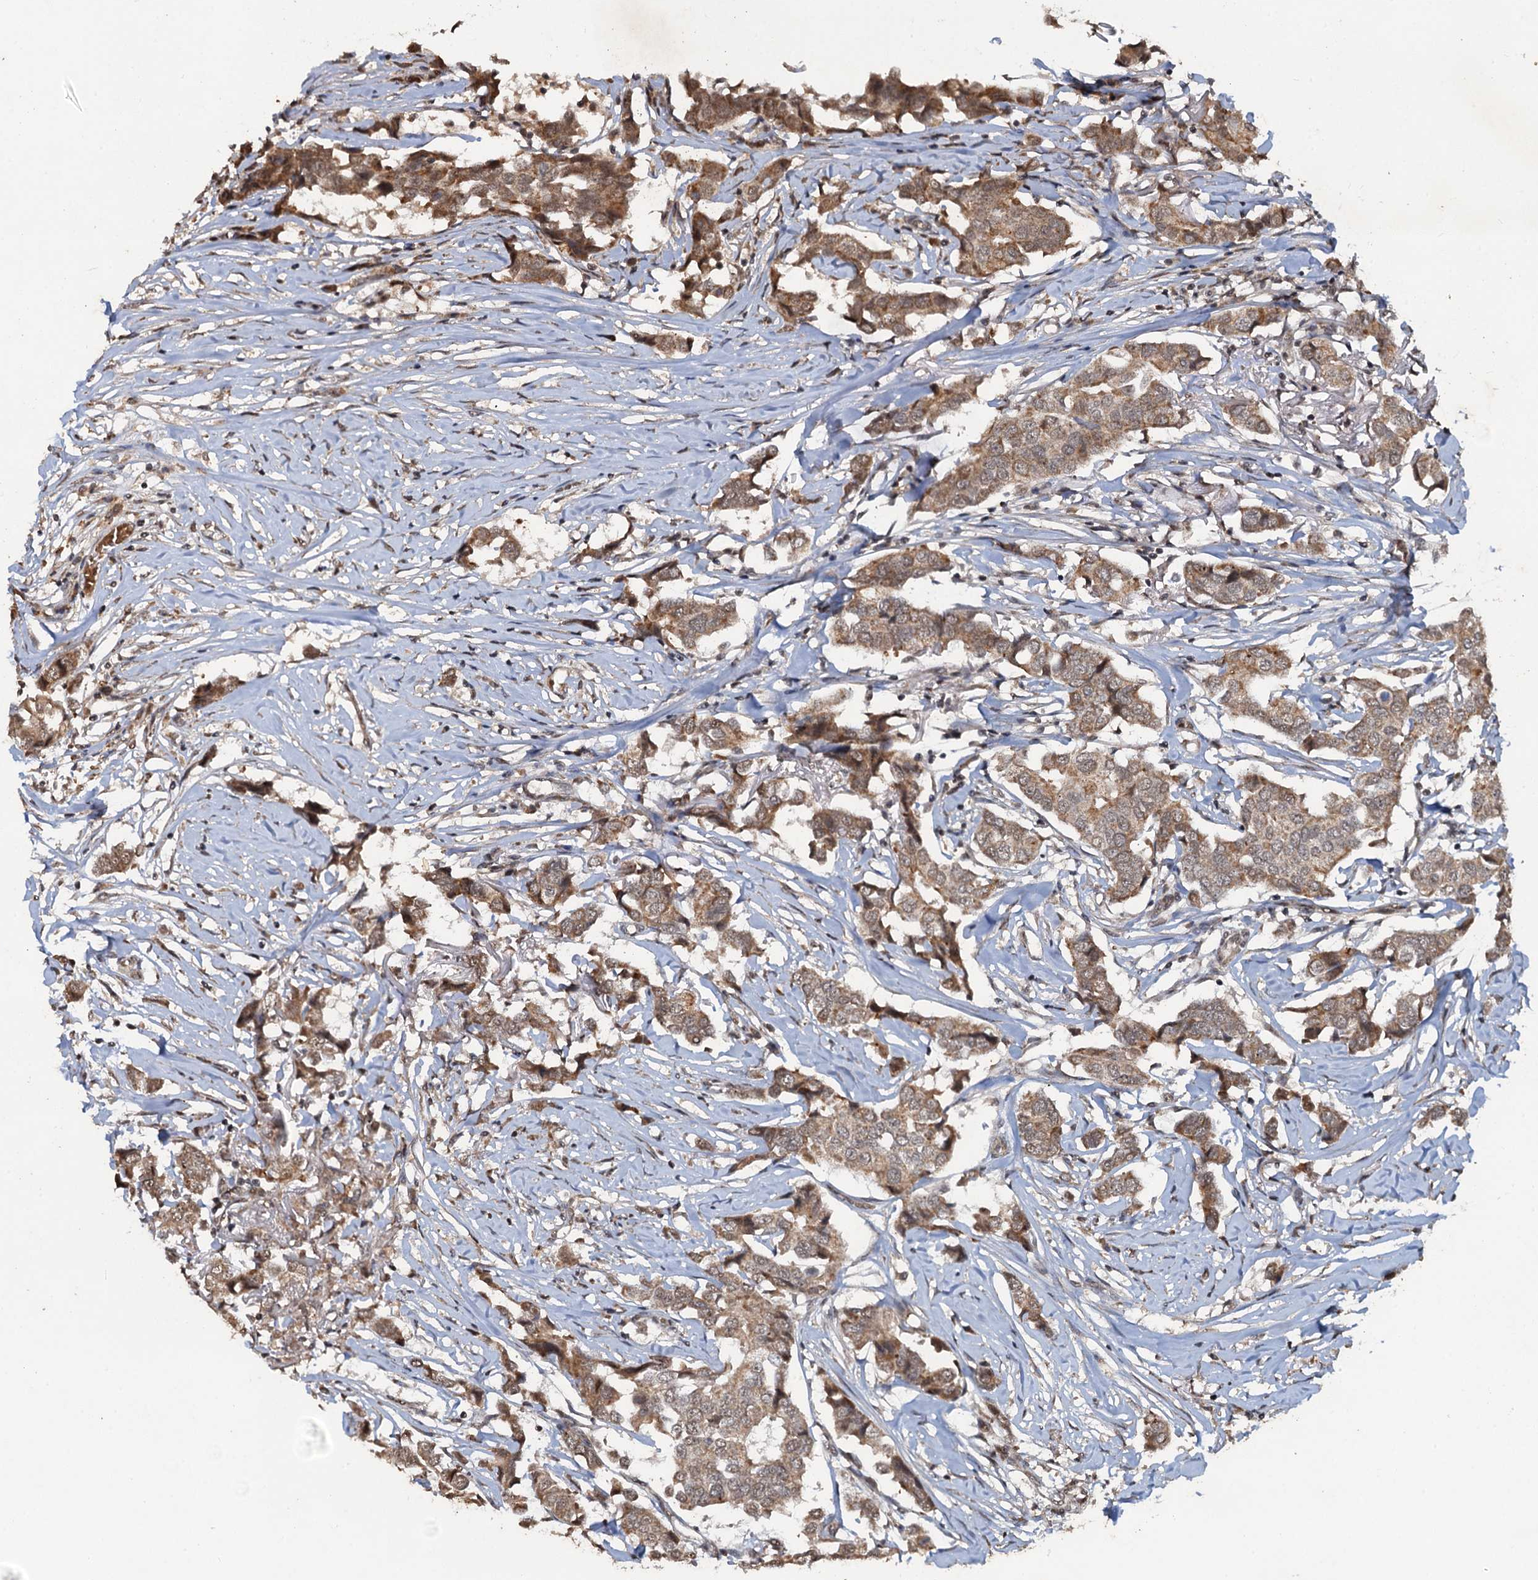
{"staining": {"intensity": "moderate", "quantity": ">75%", "location": "cytoplasmic/membranous,nuclear"}, "tissue": "breast cancer", "cell_type": "Tumor cells", "image_type": "cancer", "snomed": [{"axis": "morphology", "description": "Duct carcinoma"}, {"axis": "topography", "description": "Breast"}], "caption": "Immunohistochemical staining of human breast invasive ductal carcinoma shows medium levels of moderate cytoplasmic/membranous and nuclear protein positivity in approximately >75% of tumor cells. The staining was performed using DAB (3,3'-diaminobenzidine) to visualize the protein expression in brown, while the nuclei were stained in blue with hematoxylin (Magnification: 20x).", "gene": "REP15", "patient": {"sex": "female", "age": 80}}